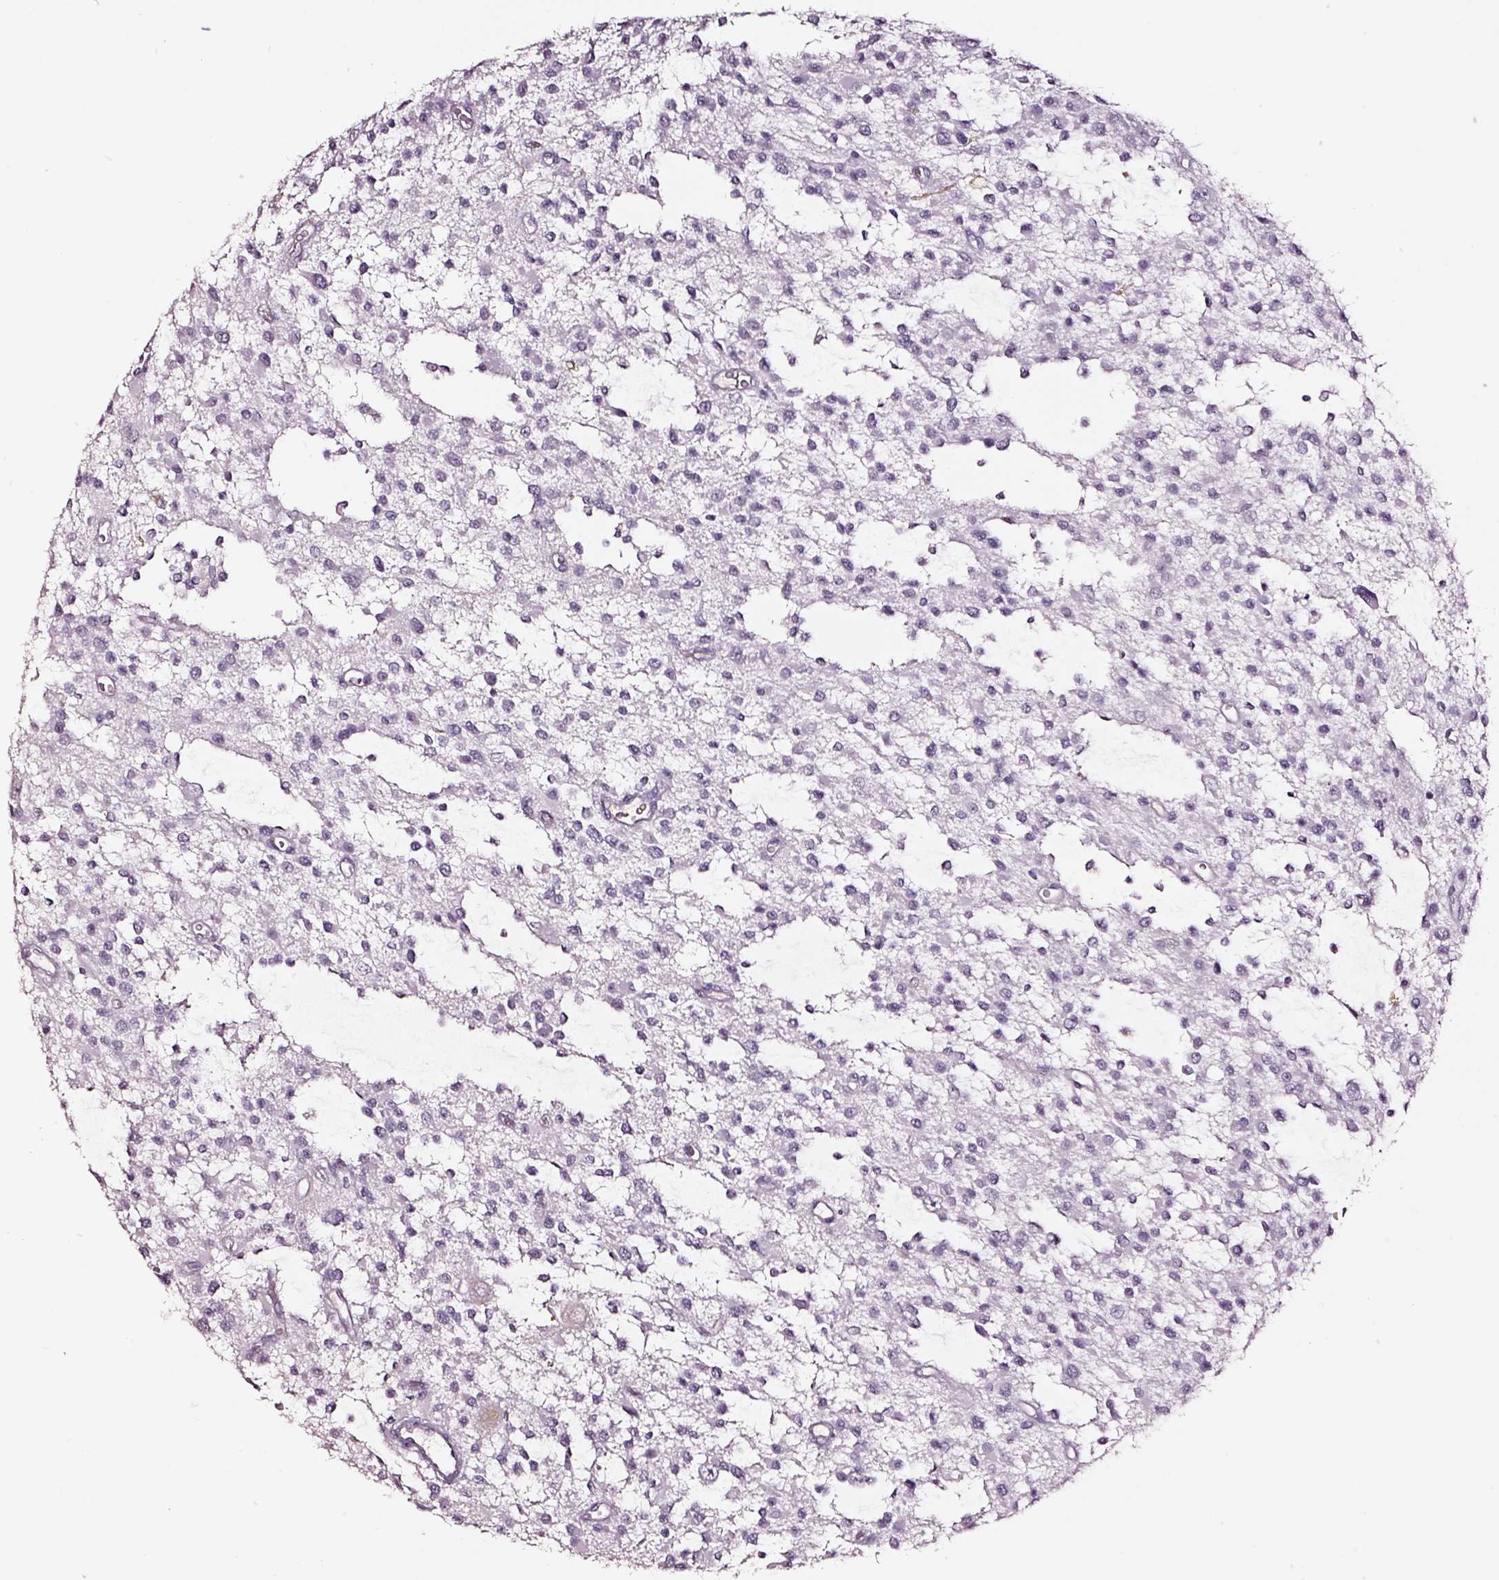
{"staining": {"intensity": "negative", "quantity": "none", "location": "none"}, "tissue": "glioma", "cell_type": "Tumor cells", "image_type": "cancer", "snomed": [{"axis": "morphology", "description": "Glioma, malignant, Low grade"}, {"axis": "topography", "description": "Brain"}], "caption": "This image is of glioma stained with immunohistochemistry to label a protein in brown with the nuclei are counter-stained blue. There is no expression in tumor cells.", "gene": "SMIM17", "patient": {"sex": "male", "age": 43}}